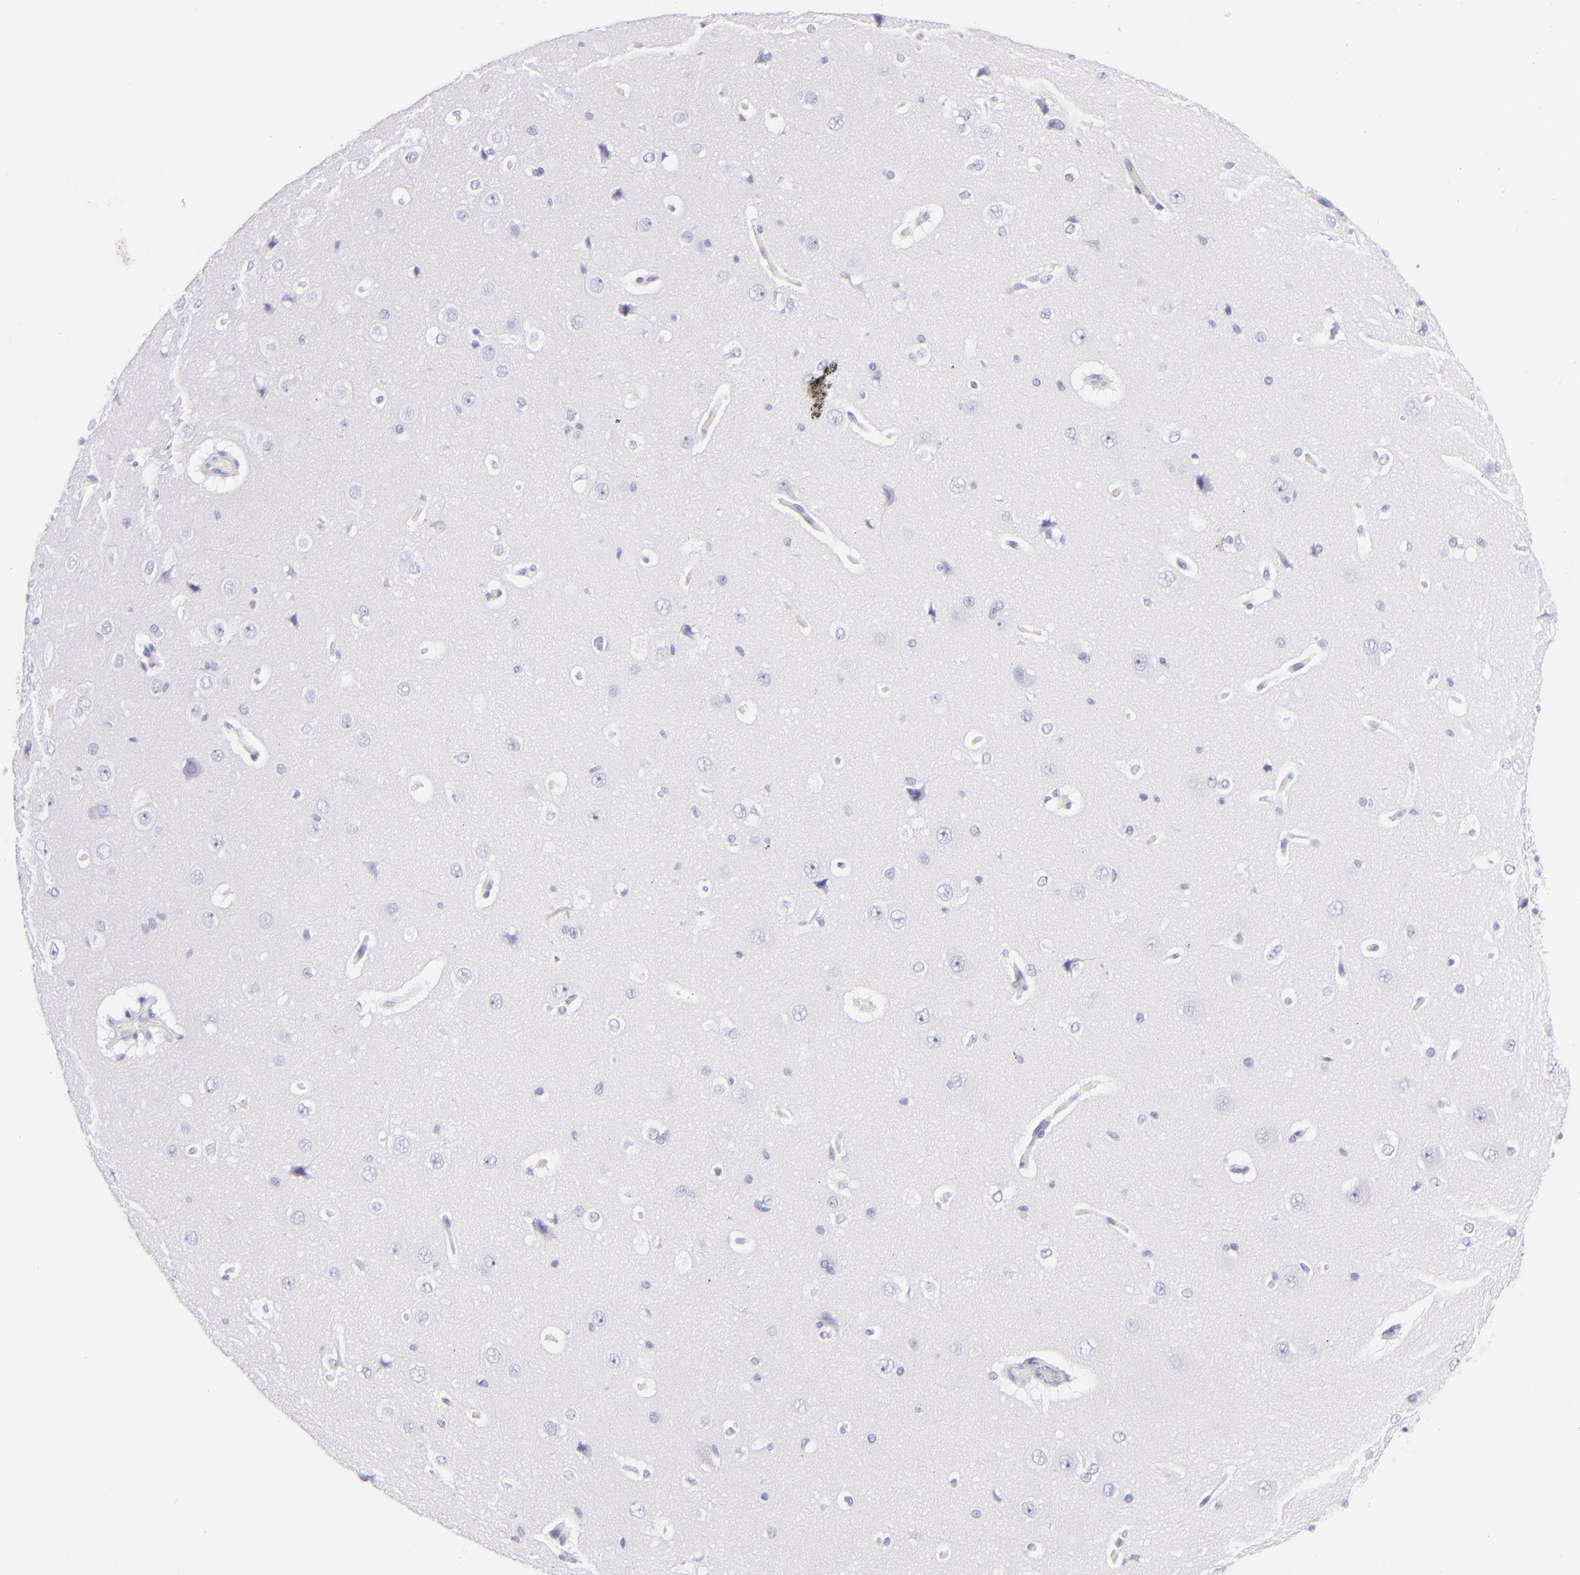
{"staining": {"intensity": "negative", "quantity": "none", "location": "none"}, "tissue": "cerebral cortex", "cell_type": "Endothelial cells", "image_type": "normal", "snomed": [{"axis": "morphology", "description": "Normal tissue, NOS"}, {"axis": "topography", "description": "Cerebral cortex"}], "caption": "Immunohistochemical staining of normal human cerebral cortex exhibits no significant staining in endothelial cells. The staining is performed using DAB (3,3'-diaminobenzidine) brown chromogen with nuclei counter-stained in using hematoxylin.", "gene": "SDC1", "patient": {"sex": "female", "age": 45}}